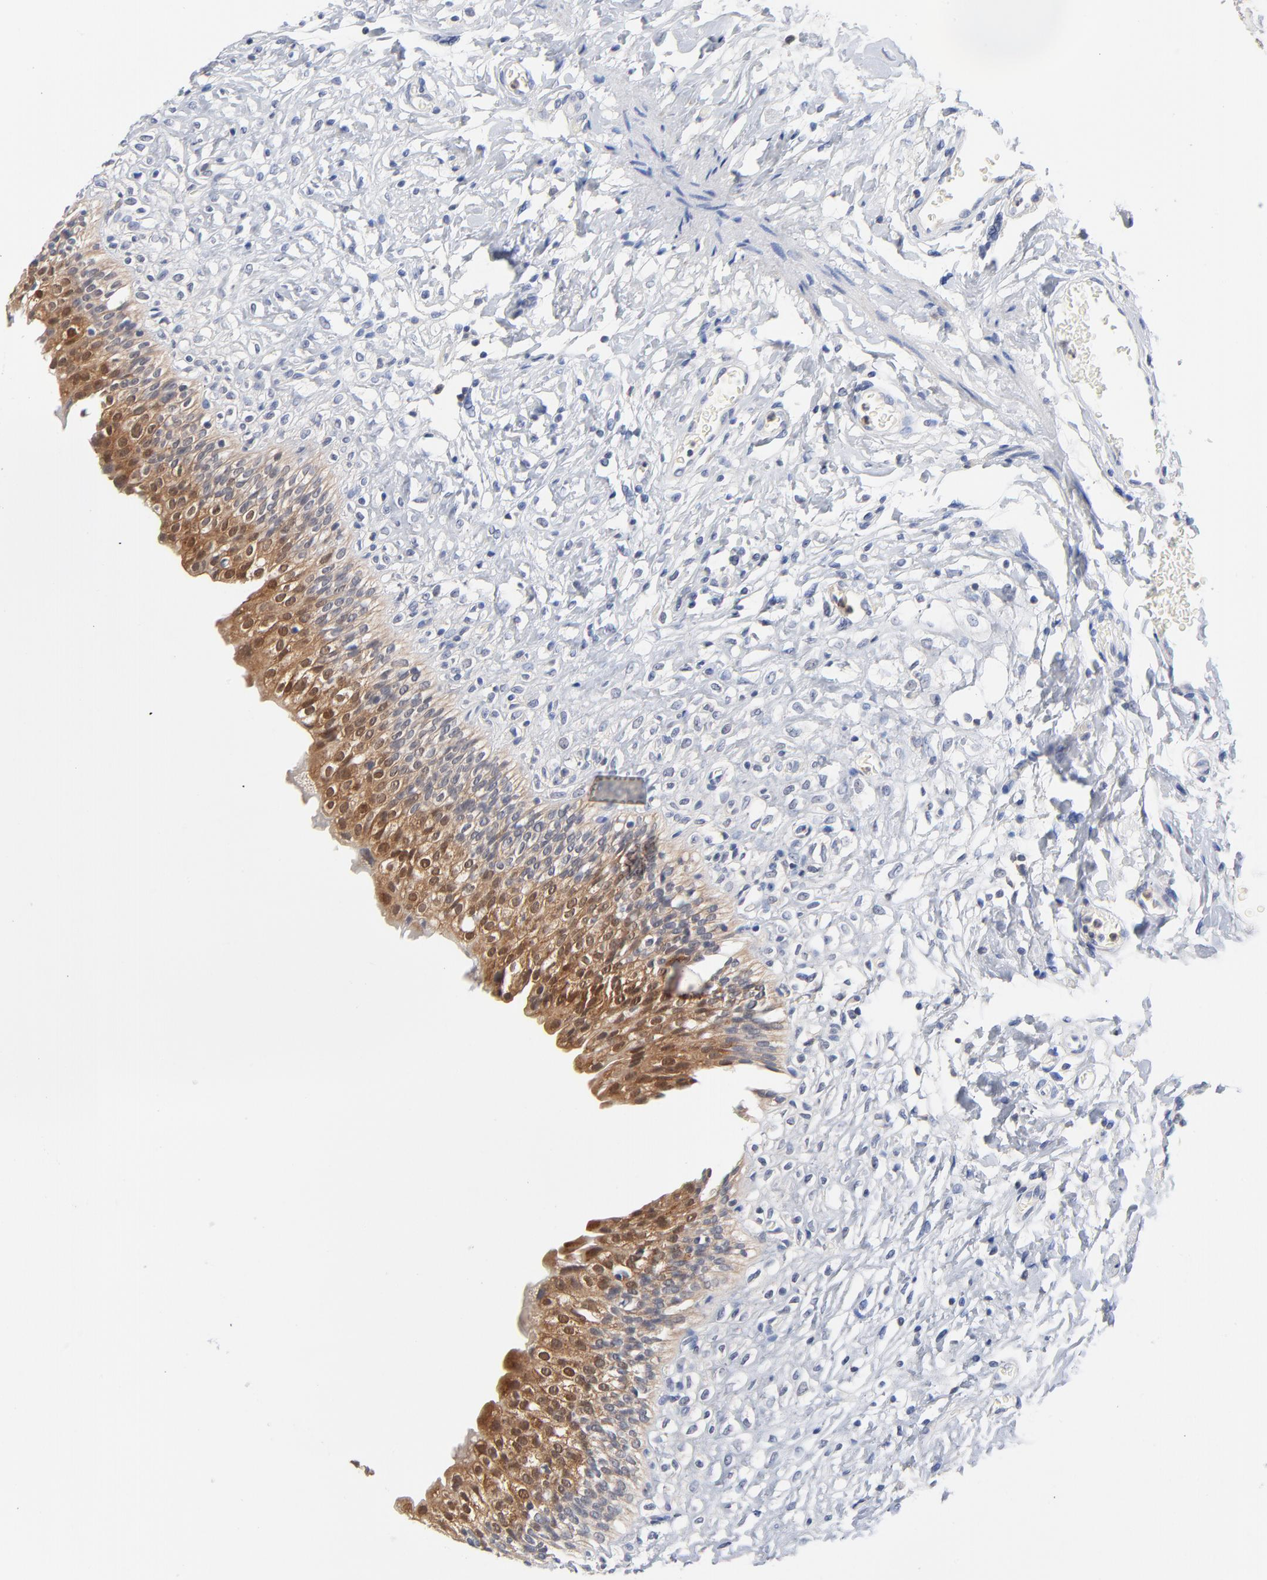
{"staining": {"intensity": "moderate", "quantity": "25%-75%", "location": "cytoplasmic/membranous,nuclear"}, "tissue": "urinary bladder", "cell_type": "Urothelial cells", "image_type": "normal", "snomed": [{"axis": "morphology", "description": "Normal tissue, NOS"}, {"axis": "topography", "description": "Urinary bladder"}], "caption": "Immunohistochemistry (IHC) image of normal human urinary bladder stained for a protein (brown), which reveals medium levels of moderate cytoplasmic/membranous,nuclear positivity in approximately 25%-75% of urothelial cells.", "gene": "CAB39L", "patient": {"sex": "female", "age": 80}}